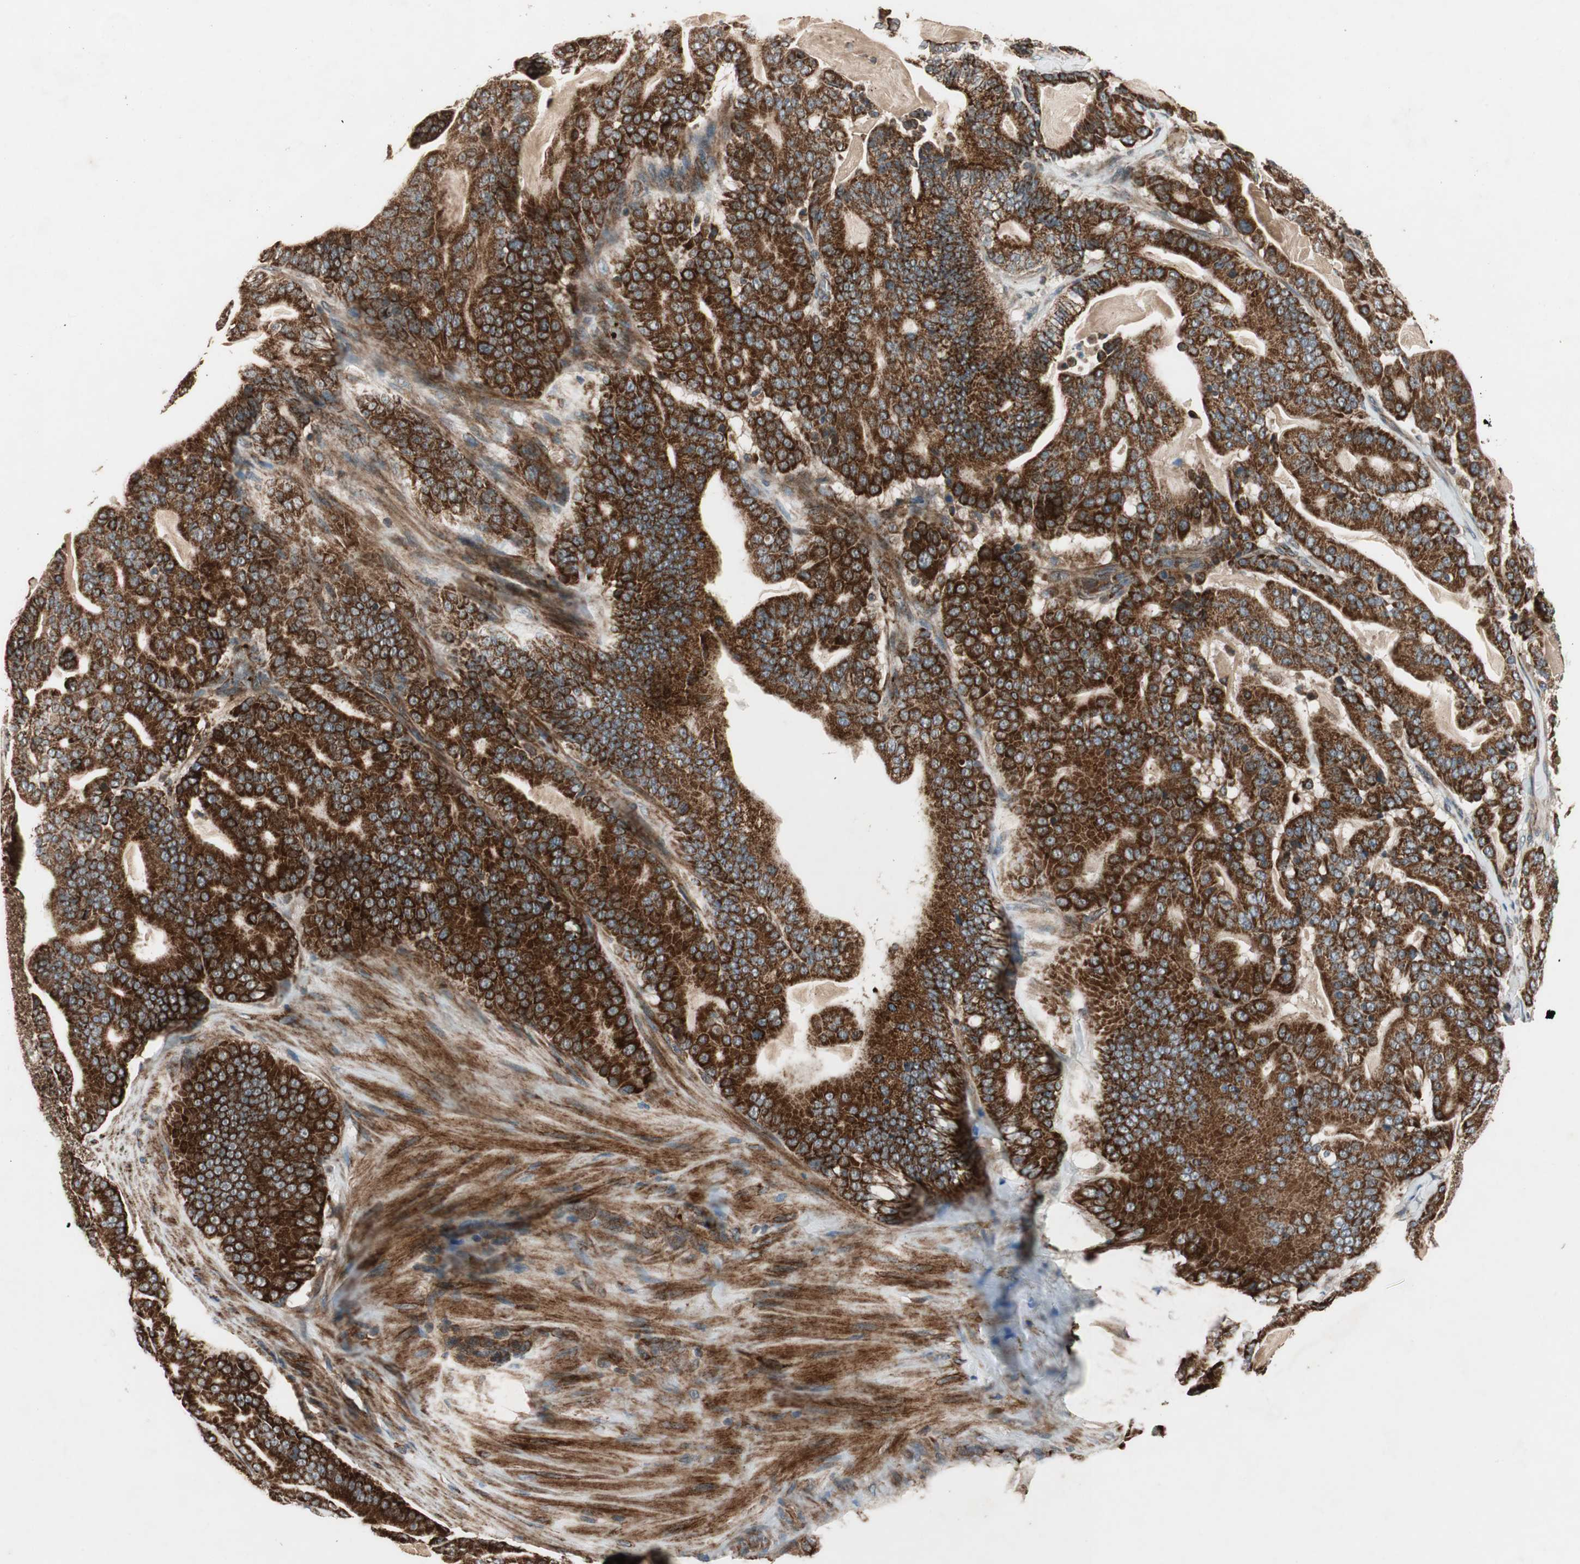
{"staining": {"intensity": "strong", "quantity": ">75%", "location": "cytoplasmic/membranous"}, "tissue": "pancreatic cancer", "cell_type": "Tumor cells", "image_type": "cancer", "snomed": [{"axis": "morphology", "description": "Adenocarcinoma, NOS"}, {"axis": "topography", "description": "Pancreas"}], "caption": "Human pancreatic cancer stained with a protein marker shows strong staining in tumor cells.", "gene": "AKAP1", "patient": {"sex": "male", "age": 63}}